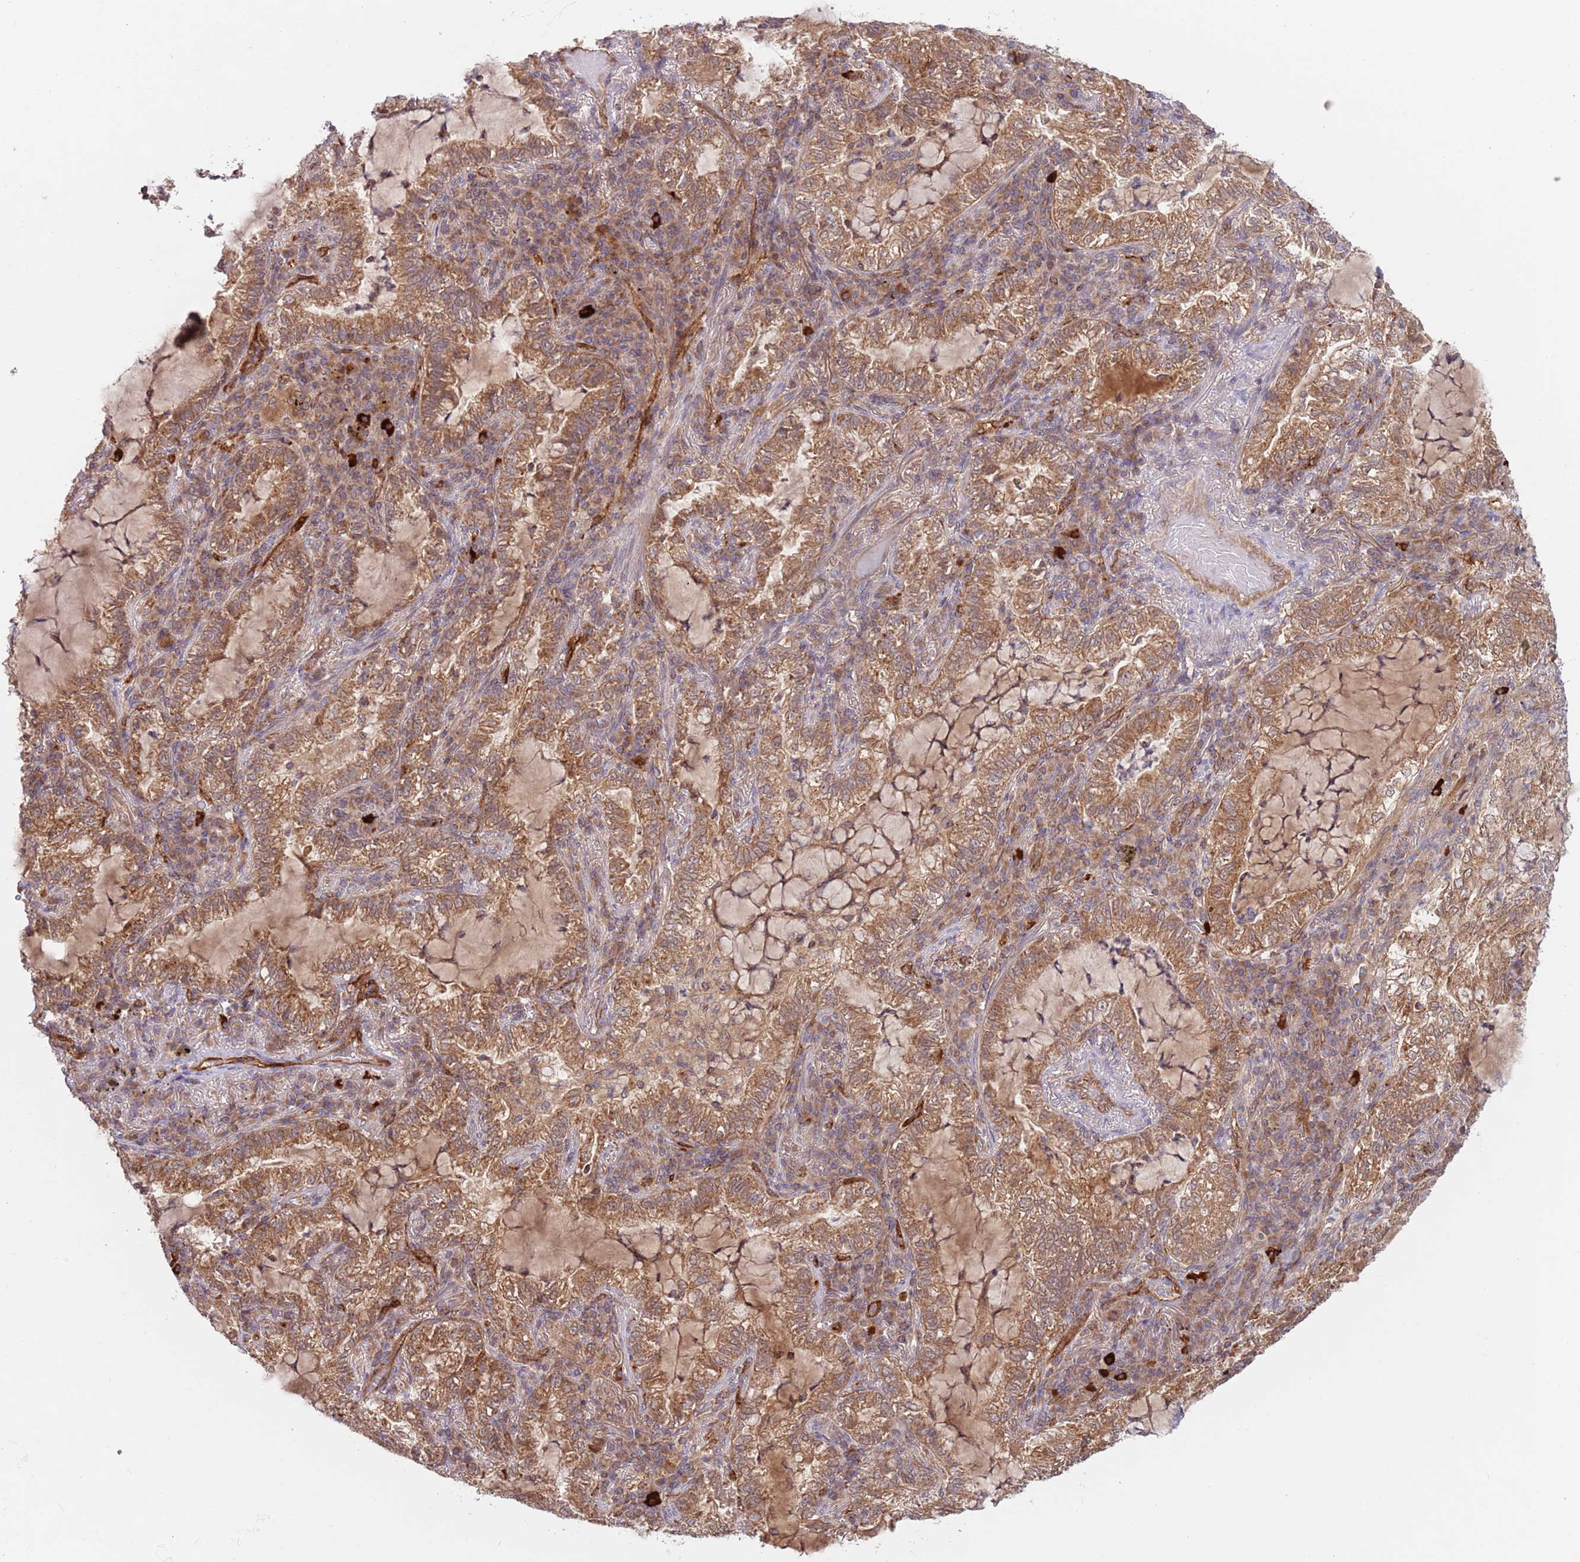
{"staining": {"intensity": "moderate", "quantity": ">75%", "location": "cytoplasmic/membranous"}, "tissue": "lung cancer", "cell_type": "Tumor cells", "image_type": "cancer", "snomed": [{"axis": "morphology", "description": "Adenocarcinoma, NOS"}, {"axis": "topography", "description": "Lung"}], "caption": "Lung adenocarcinoma tissue demonstrates moderate cytoplasmic/membranous positivity in about >75% of tumor cells", "gene": "GUK1", "patient": {"sex": "female", "age": 73}}